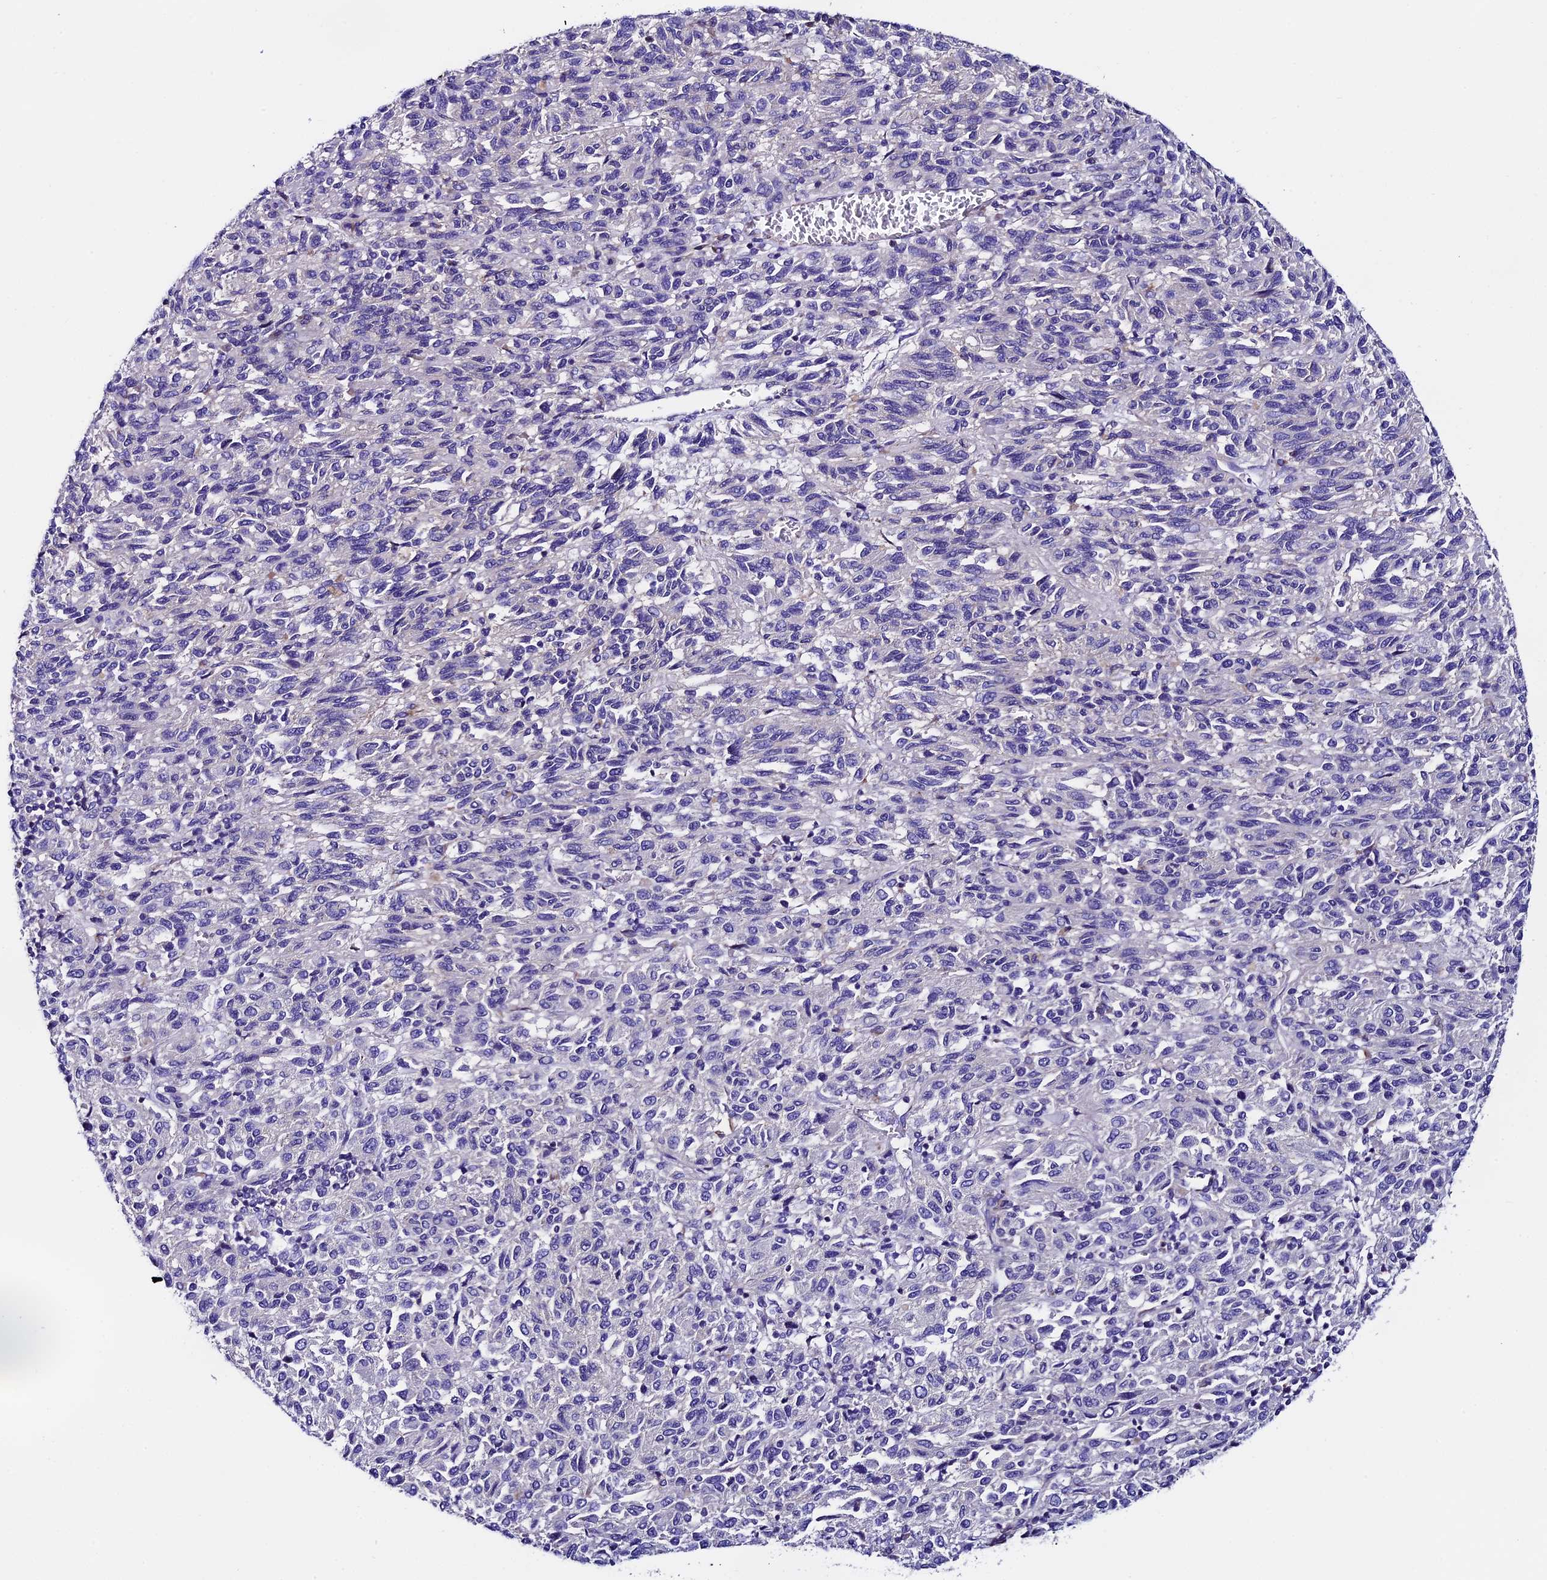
{"staining": {"intensity": "negative", "quantity": "none", "location": "none"}, "tissue": "melanoma", "cell_type": "Tumor cells", "image_type": "cancer", "snomed": [{"axis": "morphology", "description": "Malignant melanoma, Metastatic site"}, {"axis": "topography", "description": "Lung"}], "caption": "Tumor cells are negative for protein expression in human melanoma.", "gene": "COMTD1", "patient": {"sex": "male", "age": 64}}